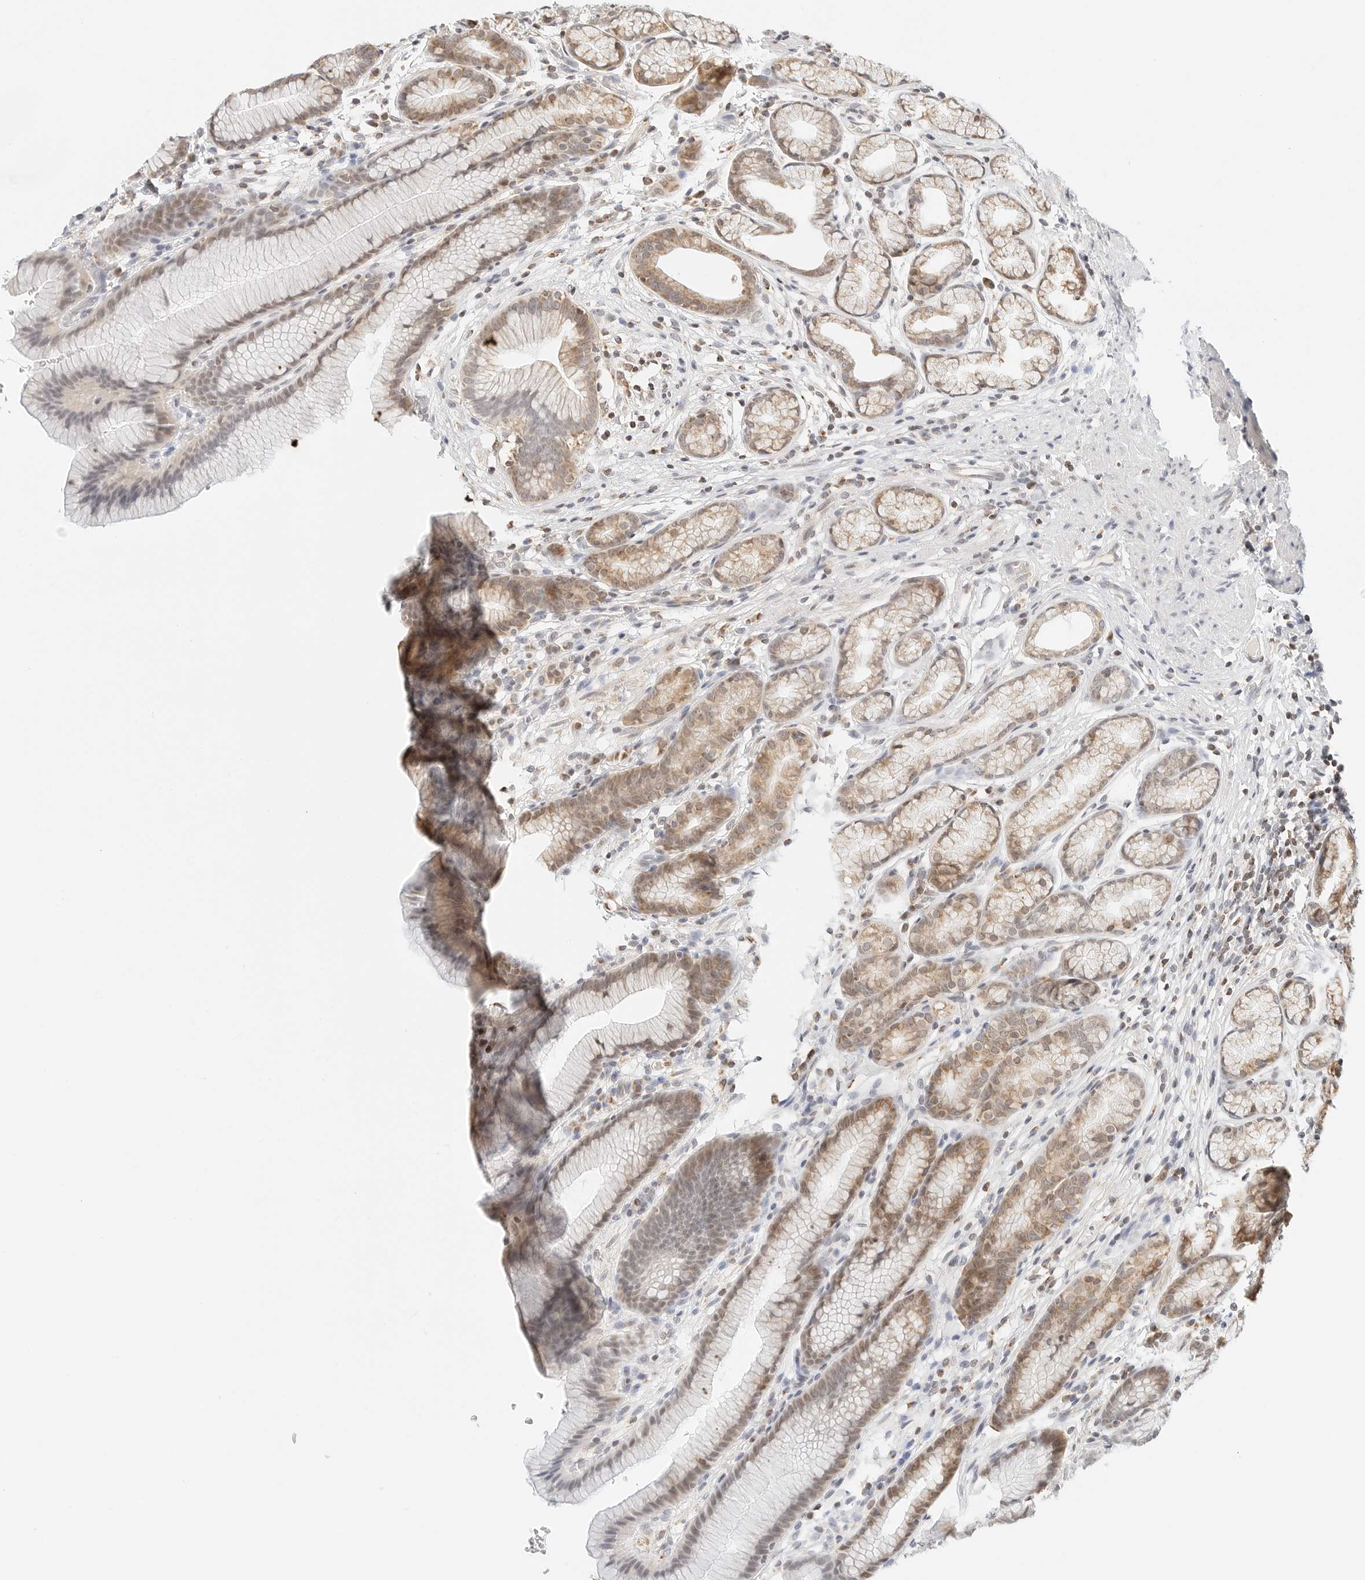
{"staining": {"intensity": "moderate", "quantity": "25%-75%", "location": "cytoplasmic/membranous"}, "tissue": "stomach", "cell_type": "Glandular cells", "image_type": "normal", "snomed": [{"axis": "morphology", "description": "Normal tissue, NOS"}, {"axis": "topography", "description": "Stomach"}], "caption": "Protein expression analysis of unremarkable human stomach reveals moderate cytoplasmic/membranous expression in approximately 25%-75% of glandular cells. The protein of interest is stained brown, and the nuclei are stained in blue (DAB (3,3'-diaminobenzidine) IHC with brightfield microscopy, high magnification).", "gene": "ATL1", "patient": {"sex": "male", "age": 42}}